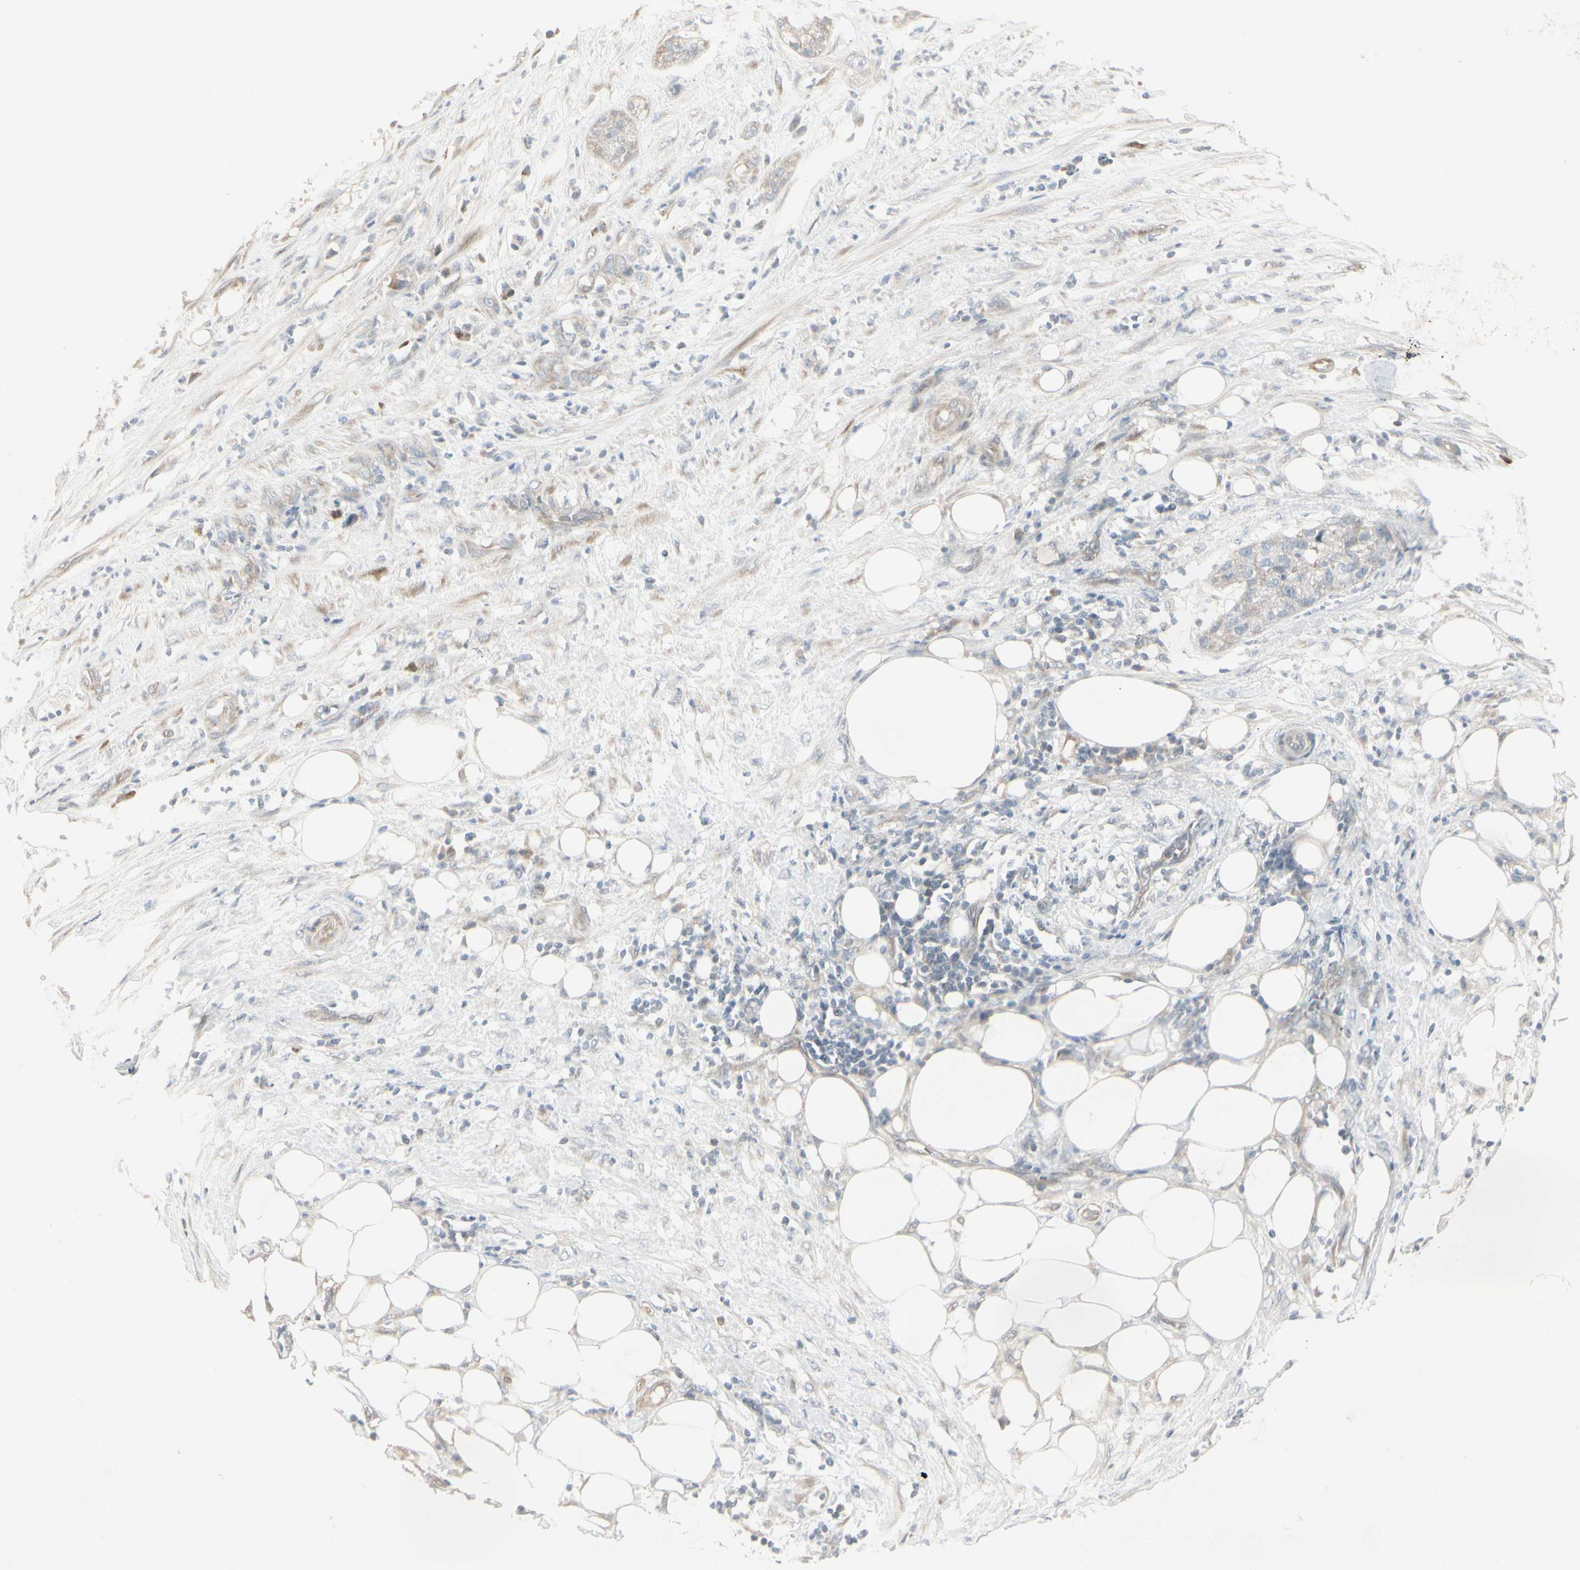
{"staining": {"intensity": "negative", "quantity": "none", "location": "none"}, "tissue": "pancreatic cancer", "cell_type": "Tumor cells", "image_type": "cancer", "snomed": [{"axis": "morphology", "description": "Adenocarcinoma, NOS"}, {"axis": "topography", "description": "Pancreas"}], "caption": "The photomicrograph exhibits no staining of tumor cells in pancreatic cancer (adenocarcinoma). (Immunohistochemistry (ihc), brightfield microscopy, high magnification).", "gene": "DMPK", "patient": {"sex": "female", "age": 78}}